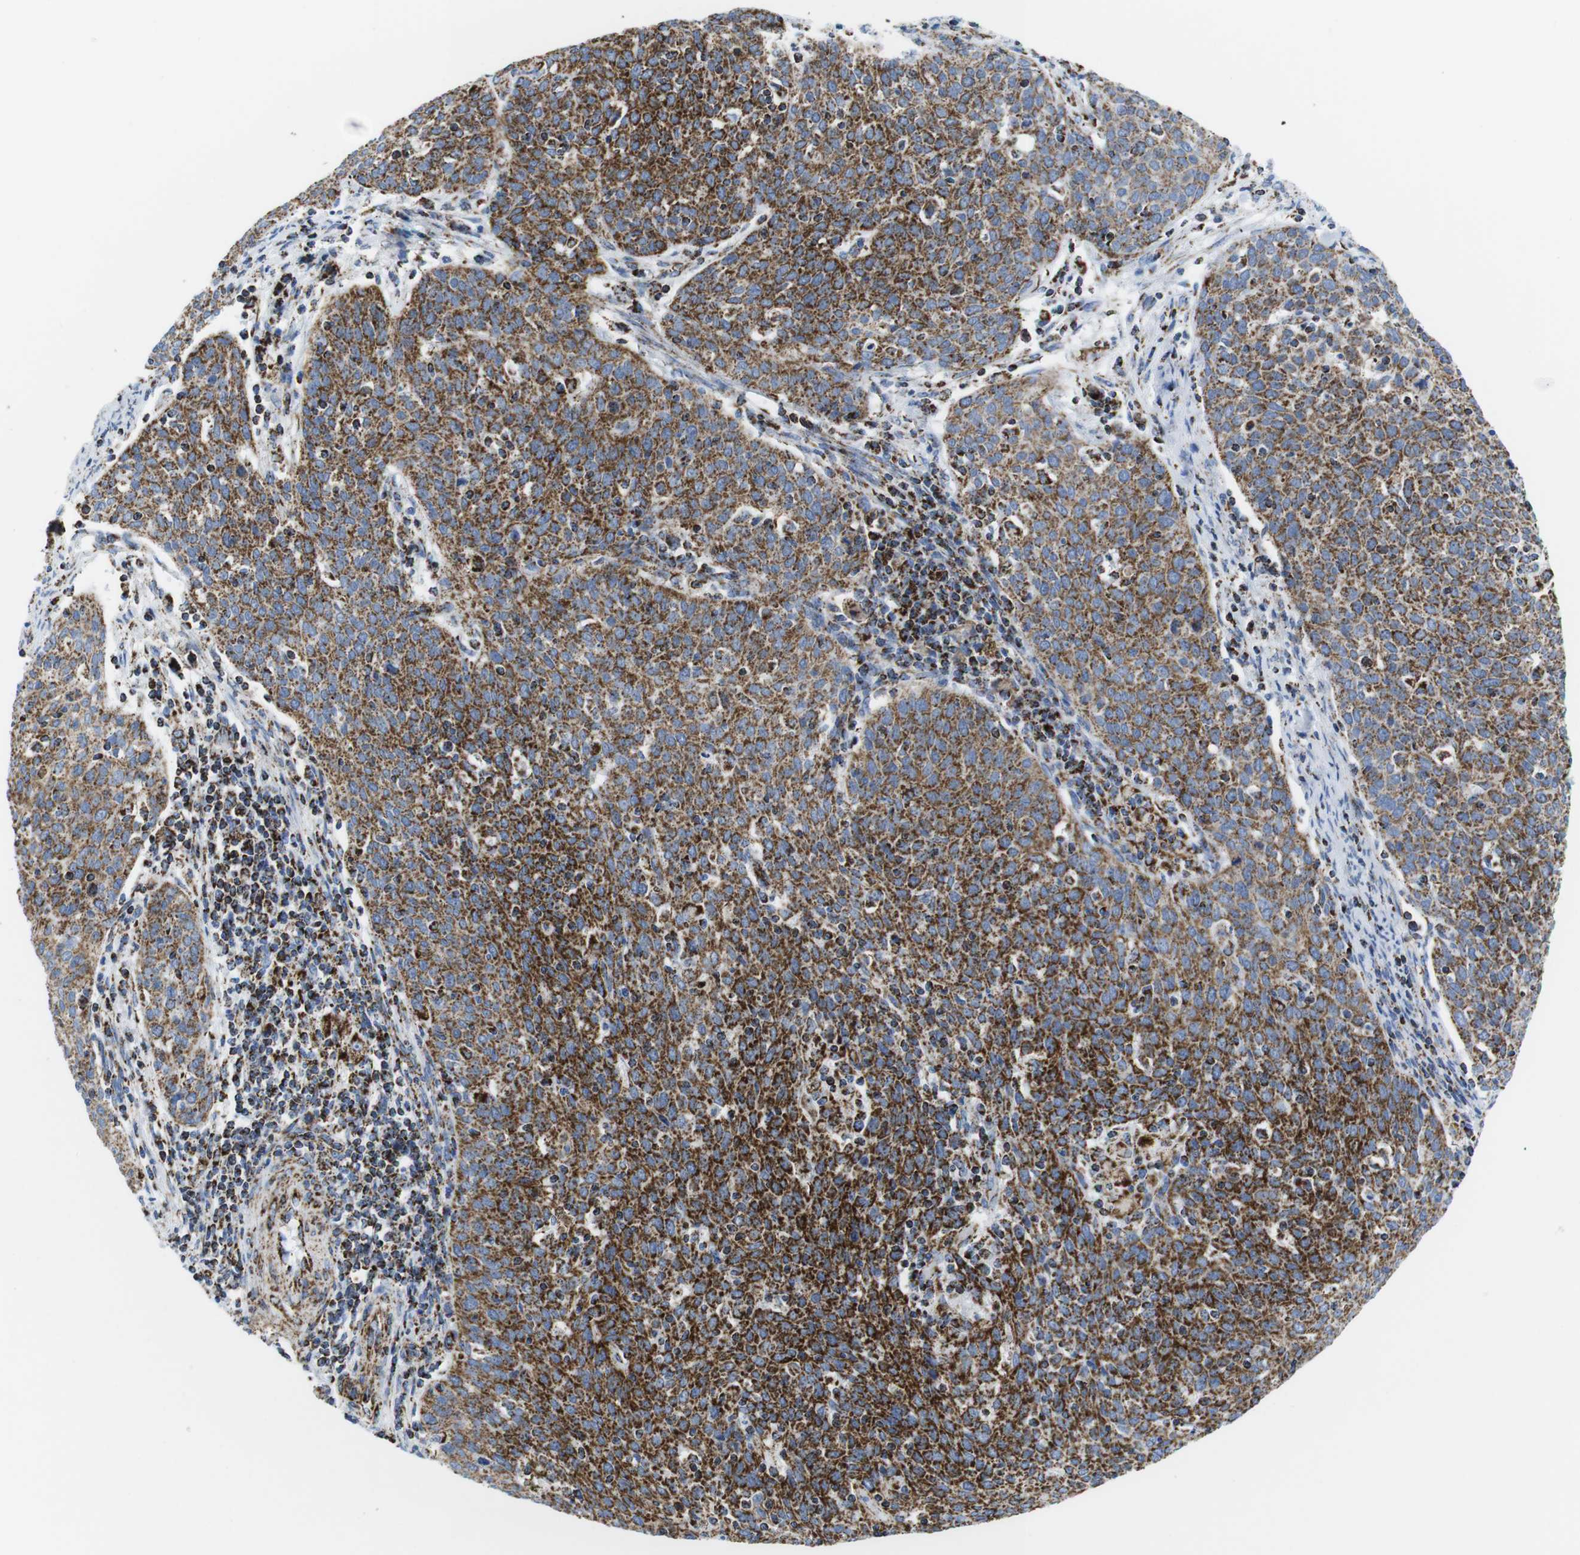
{"staining": {"intensity": "strong", "quantity": ">75%", "location": "cytoplasmic/membranous"}, "tissue": "cervical cancer", "cell_type": "Tumor cells", "image_type": "cancer", "snomed": [{"axis": "morphology", "description": "Squamous cell carcinoma, NOS"}, {"axis": "topography", "description": "Cervix"}], "caption": "The immunohistochemical stain labels strong cytoplasmic/membranous positivity in tumor cells of cervical cancer (squamous cell carcinoma) tissue.", "gene": "ATP5PO", "patient": {"sex": "female", "age": 38}}